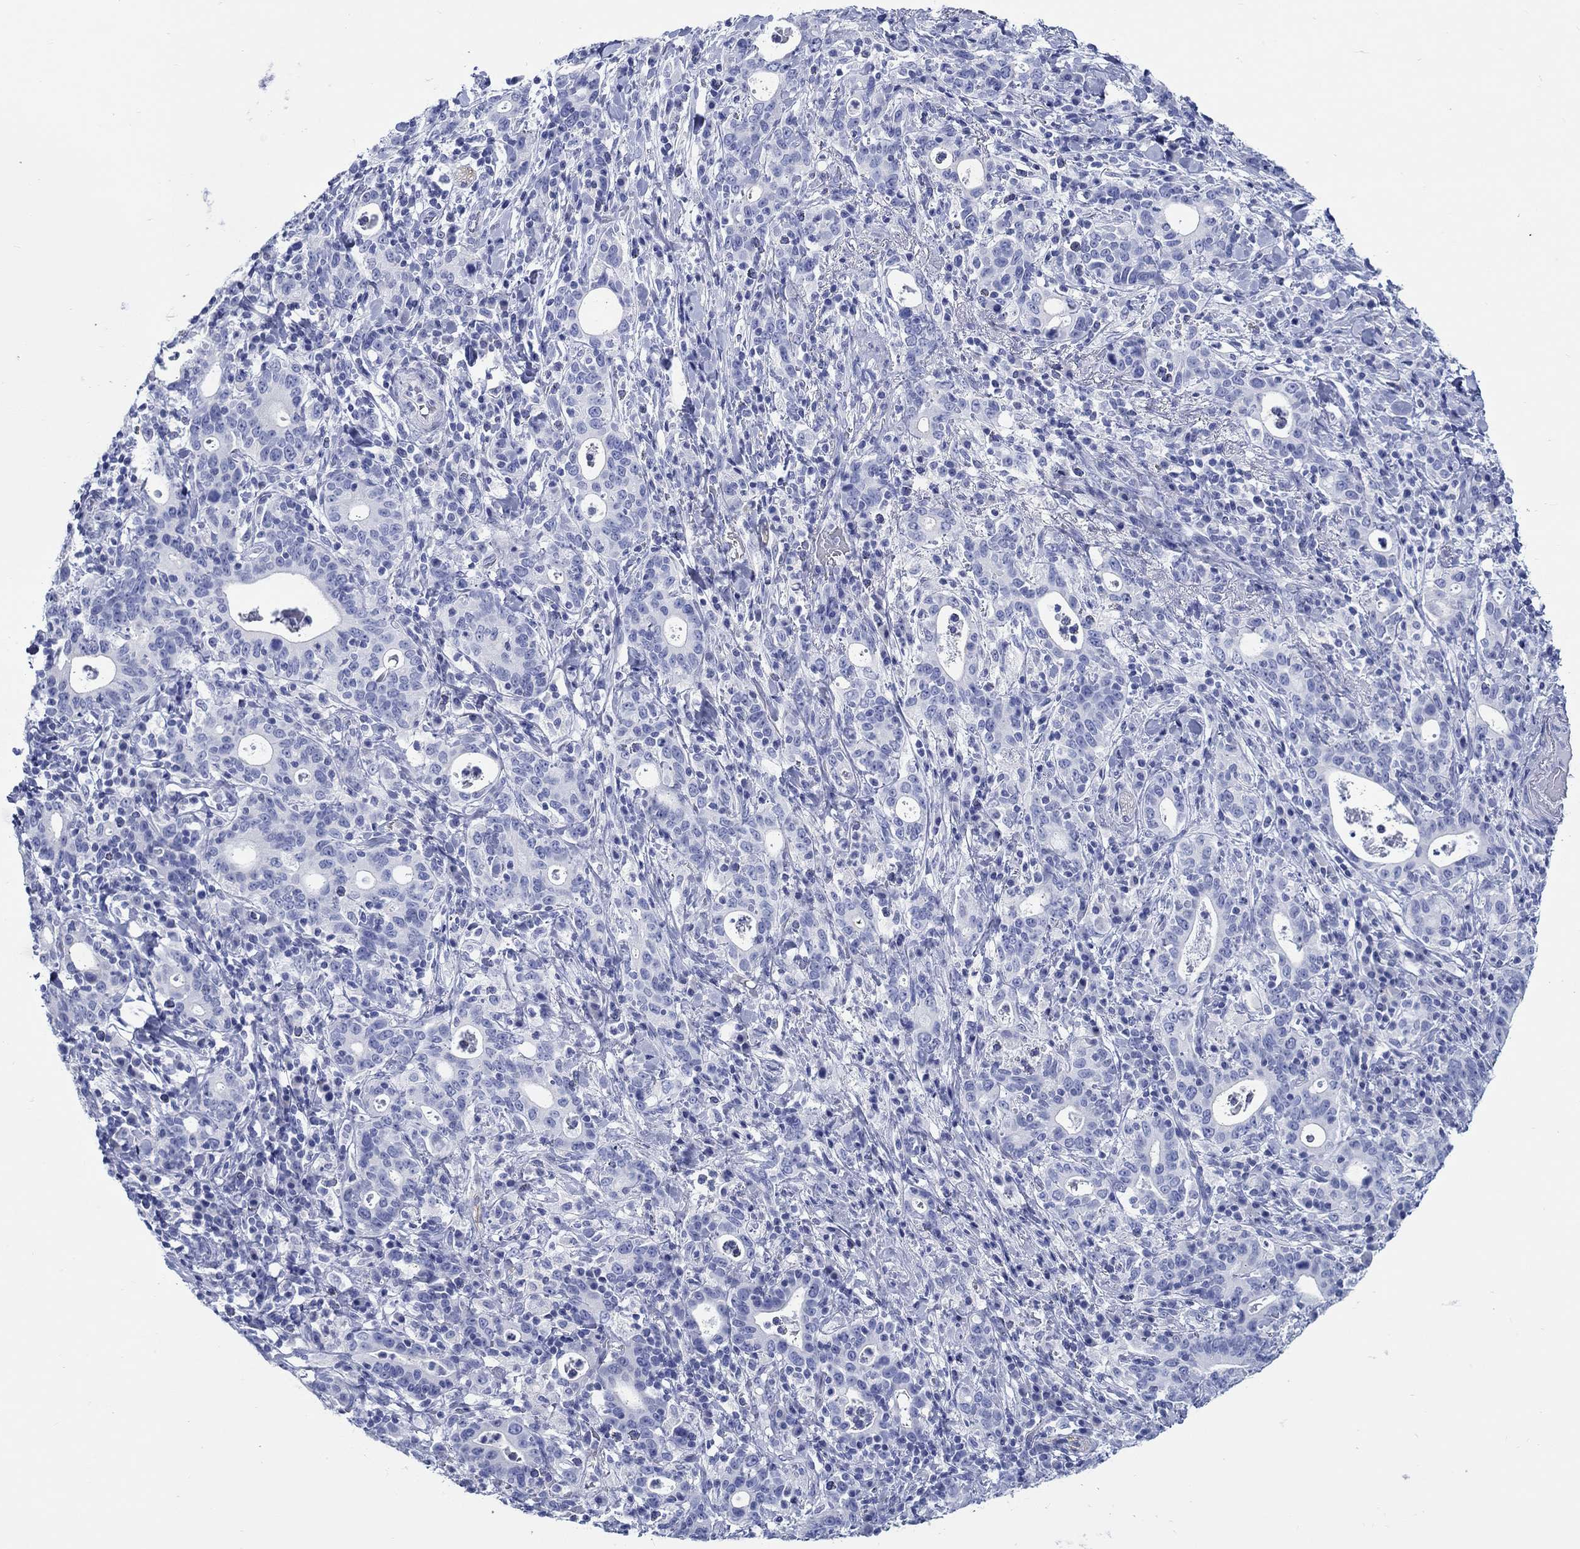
{"staining": {"intensity": "negative", "quantity": "none", "location": "none"}, "tissue": "stomach cancer", "cell_type": "Tumor cells", "image_type": "cancer", "snomed": [{"axis": "morphology", "description": "Adenocarcinoma, NOS"}, {"axis": "topography", "description": "Stomach"}], "caption": "Stomach adenocarcinoma stained for a protein using immunohistochemistry exhibits no staining tumor cells.", "gene": "FBXO2", "patient": {"sex": "male", "age": 79}}